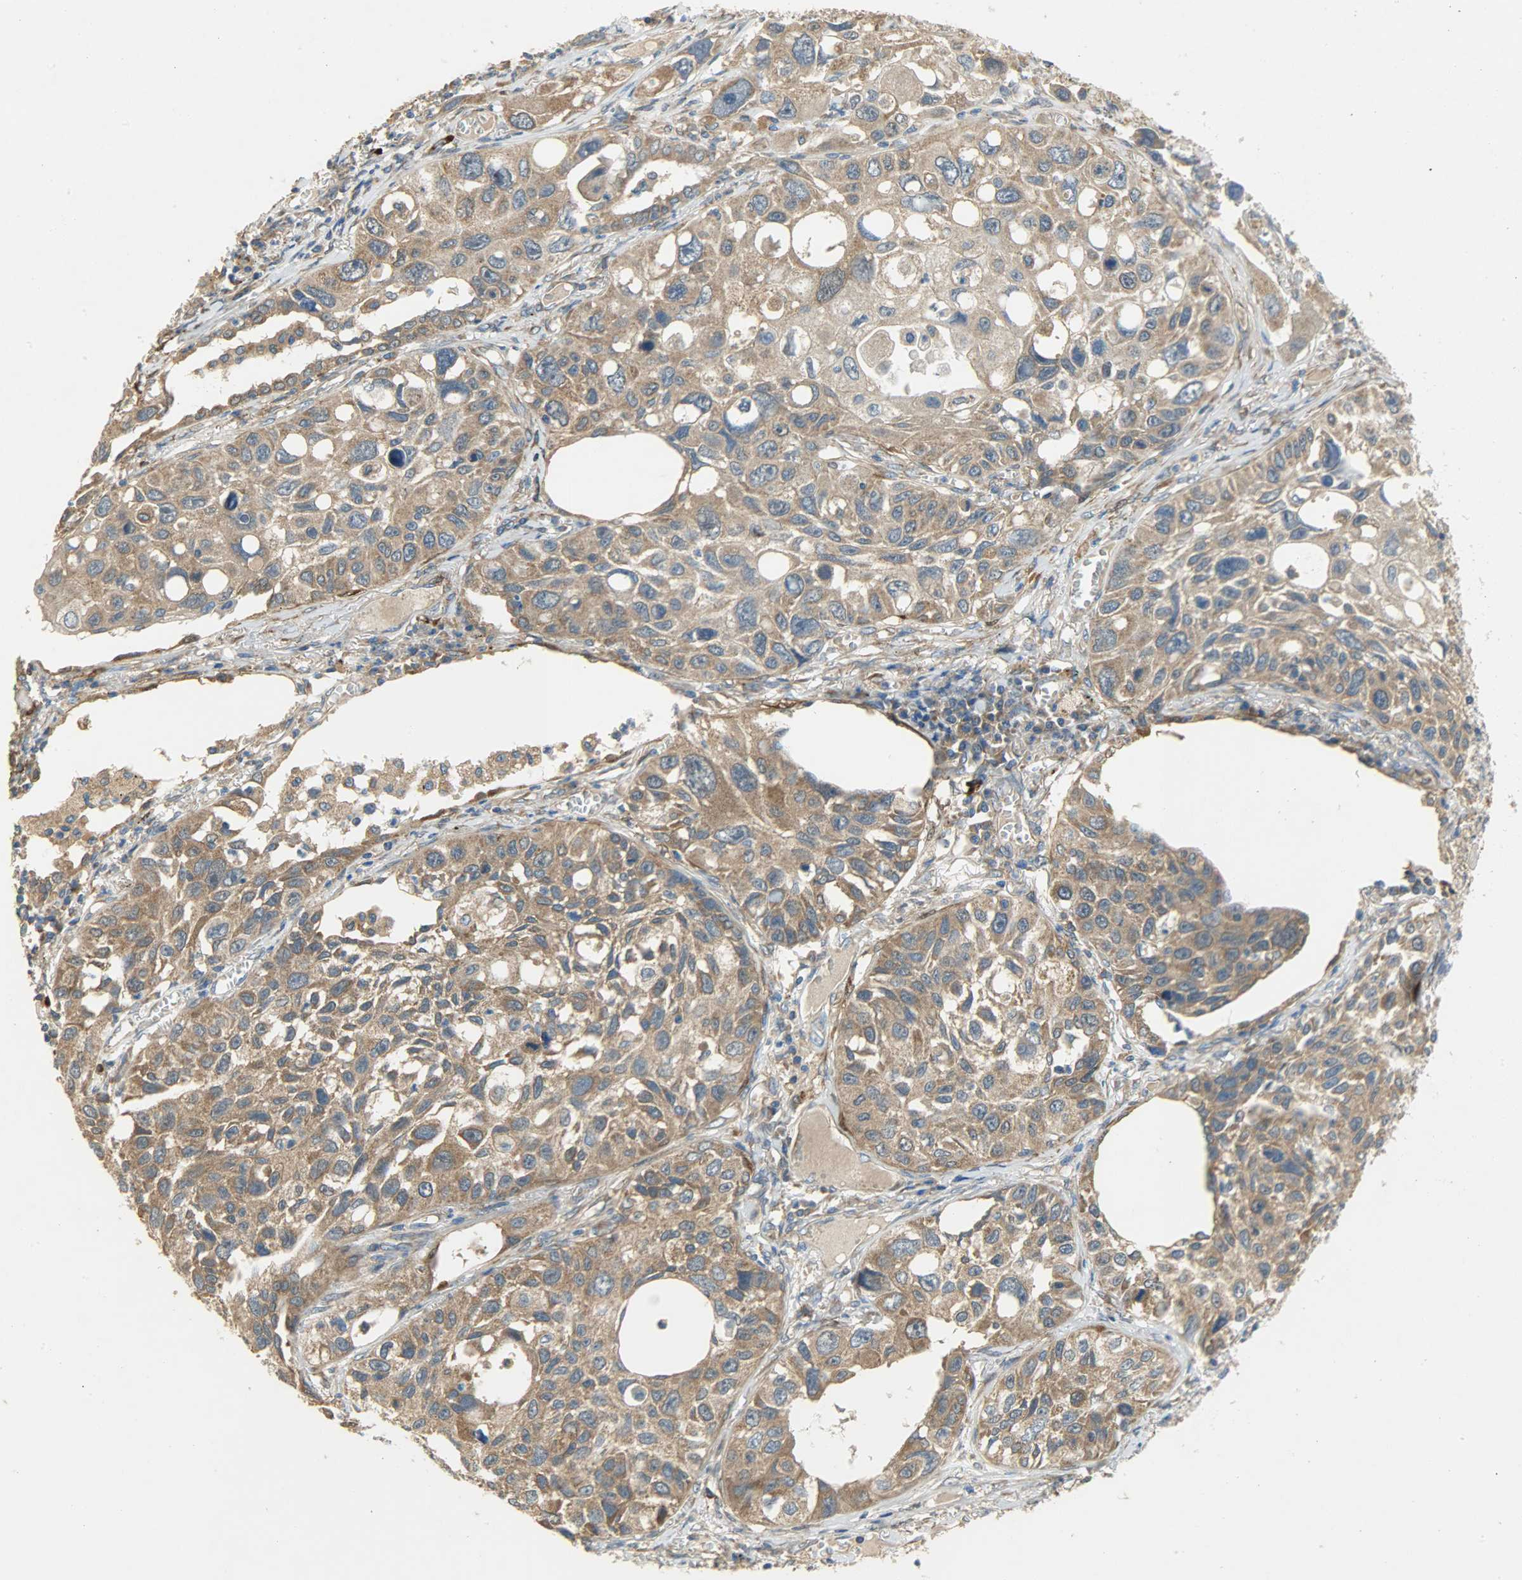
{"staining": {"intensity": "strong", "quantity": ">75%", "location": "cytoplasmic/membranous"}, "tissue": "lung cancer", "cell_type": "Tumor cells", "image_type": "cancer", "snomed": [{"axis": "morphology", "description": "Squamous cell carcinoma, NOS"}, {"axis": "topography", "description": "Lung"}], "caption": "Immunohistochemistry staining of lung squamous cell carcinoma, which demonstrates high levels of strong cytoplasmic/membranous expression in about >75% of tumor cells indicating strong cytoplasmic/membranous protein positivity. The staining was performed using DAB (brown) for protein detection and nuclei were counterstained in hematoxylin (blue).", "gene": "C1orf198", "patient": {"sex": "male", "age": 71}}